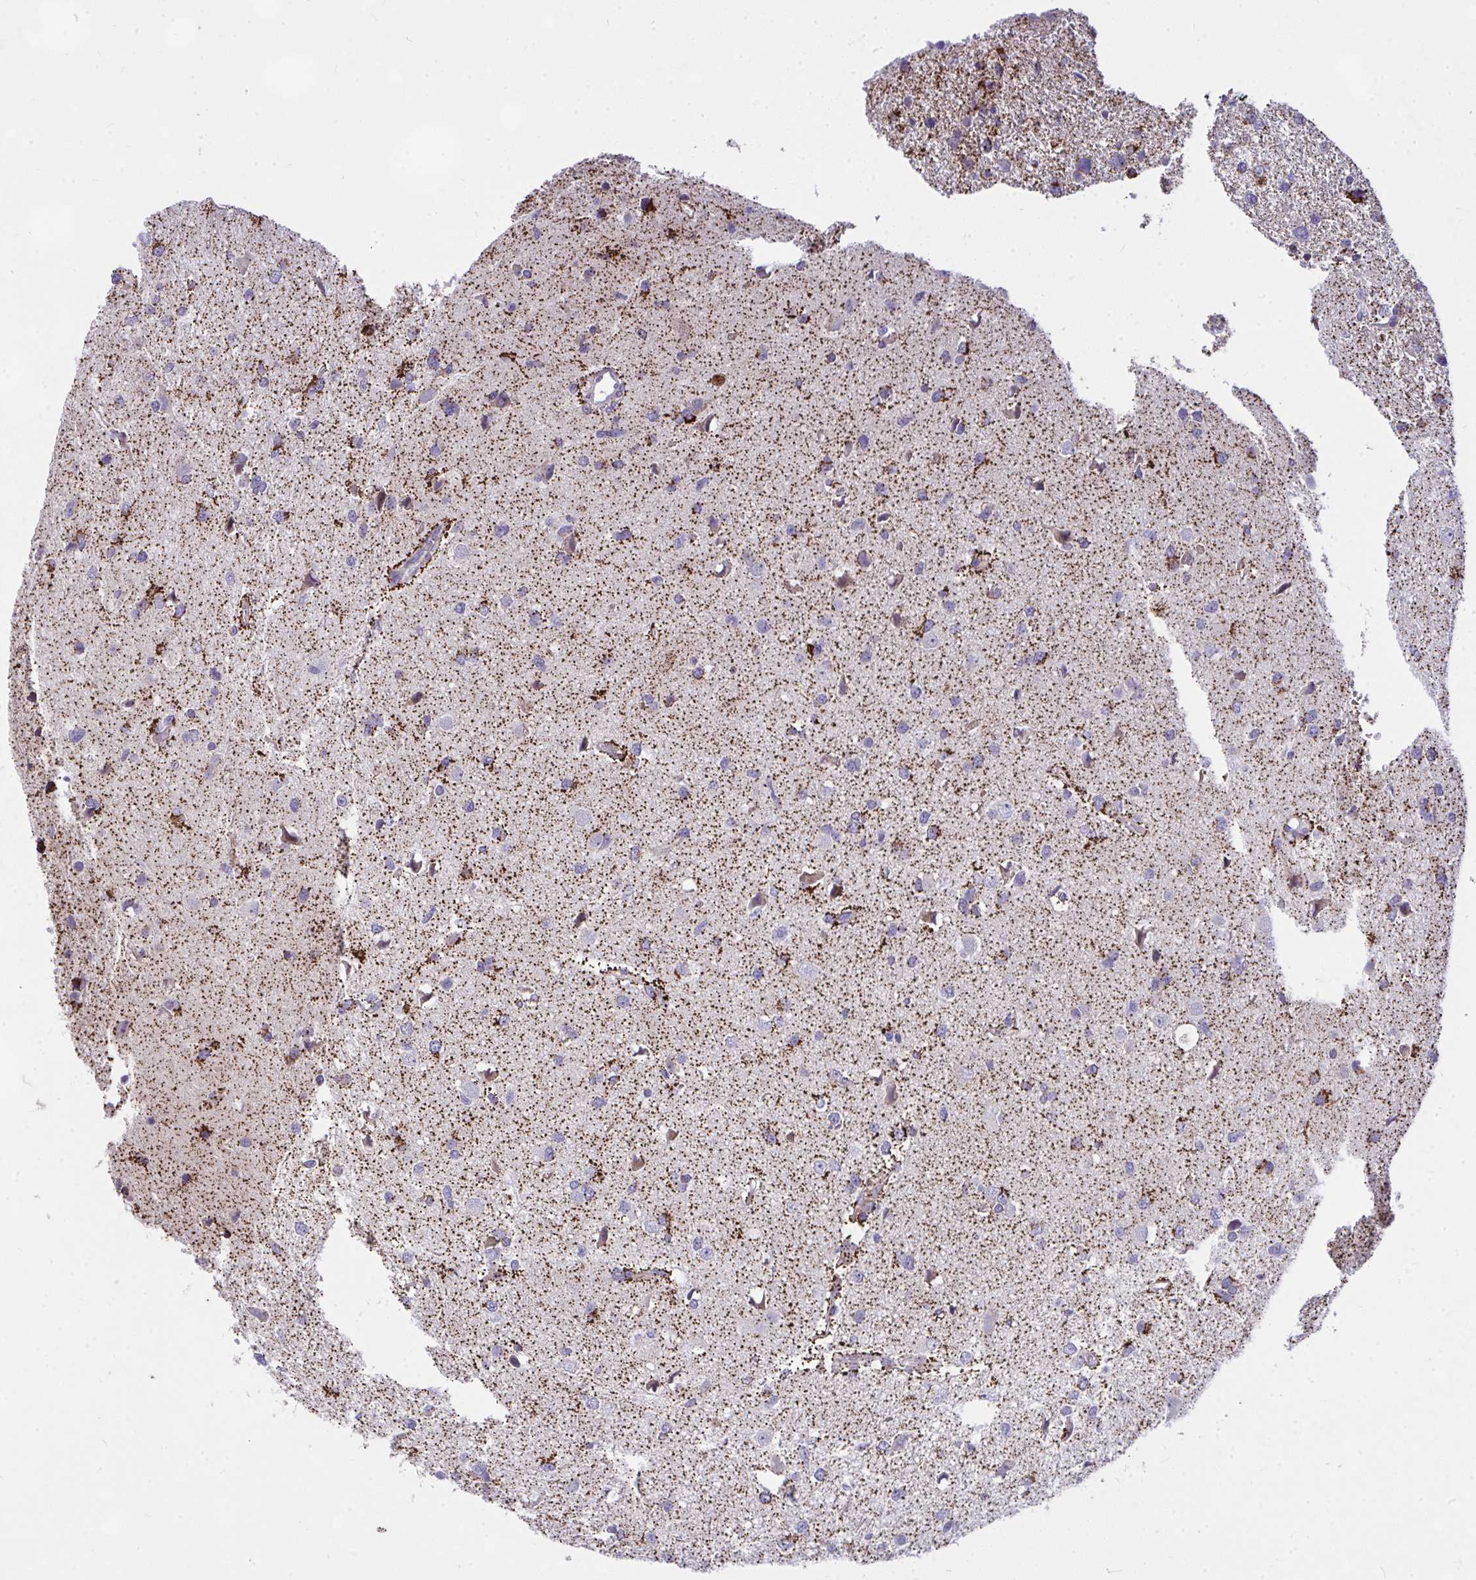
{"staining": {"intensity": "moderate", "quantity": "25%-75%", "location": "cytoplasmic/membranous"}, "tissue": "glioma", "cell_type": "Tumor cells", "image_type": "cancer", "snomed": [{"axis": "morphology", "description": "Glioma, malignant, Low grade"}, {"axis": "topography", "description": "Brain"}], "caption": "Glioma was stained to show a protein in brown. There is medium levels of moderate cytoplasmic/membranous expression in about 25%-75% of tumor cells.", "gene": "CEP63", "patient": {"sex": "female", "age": 55}}